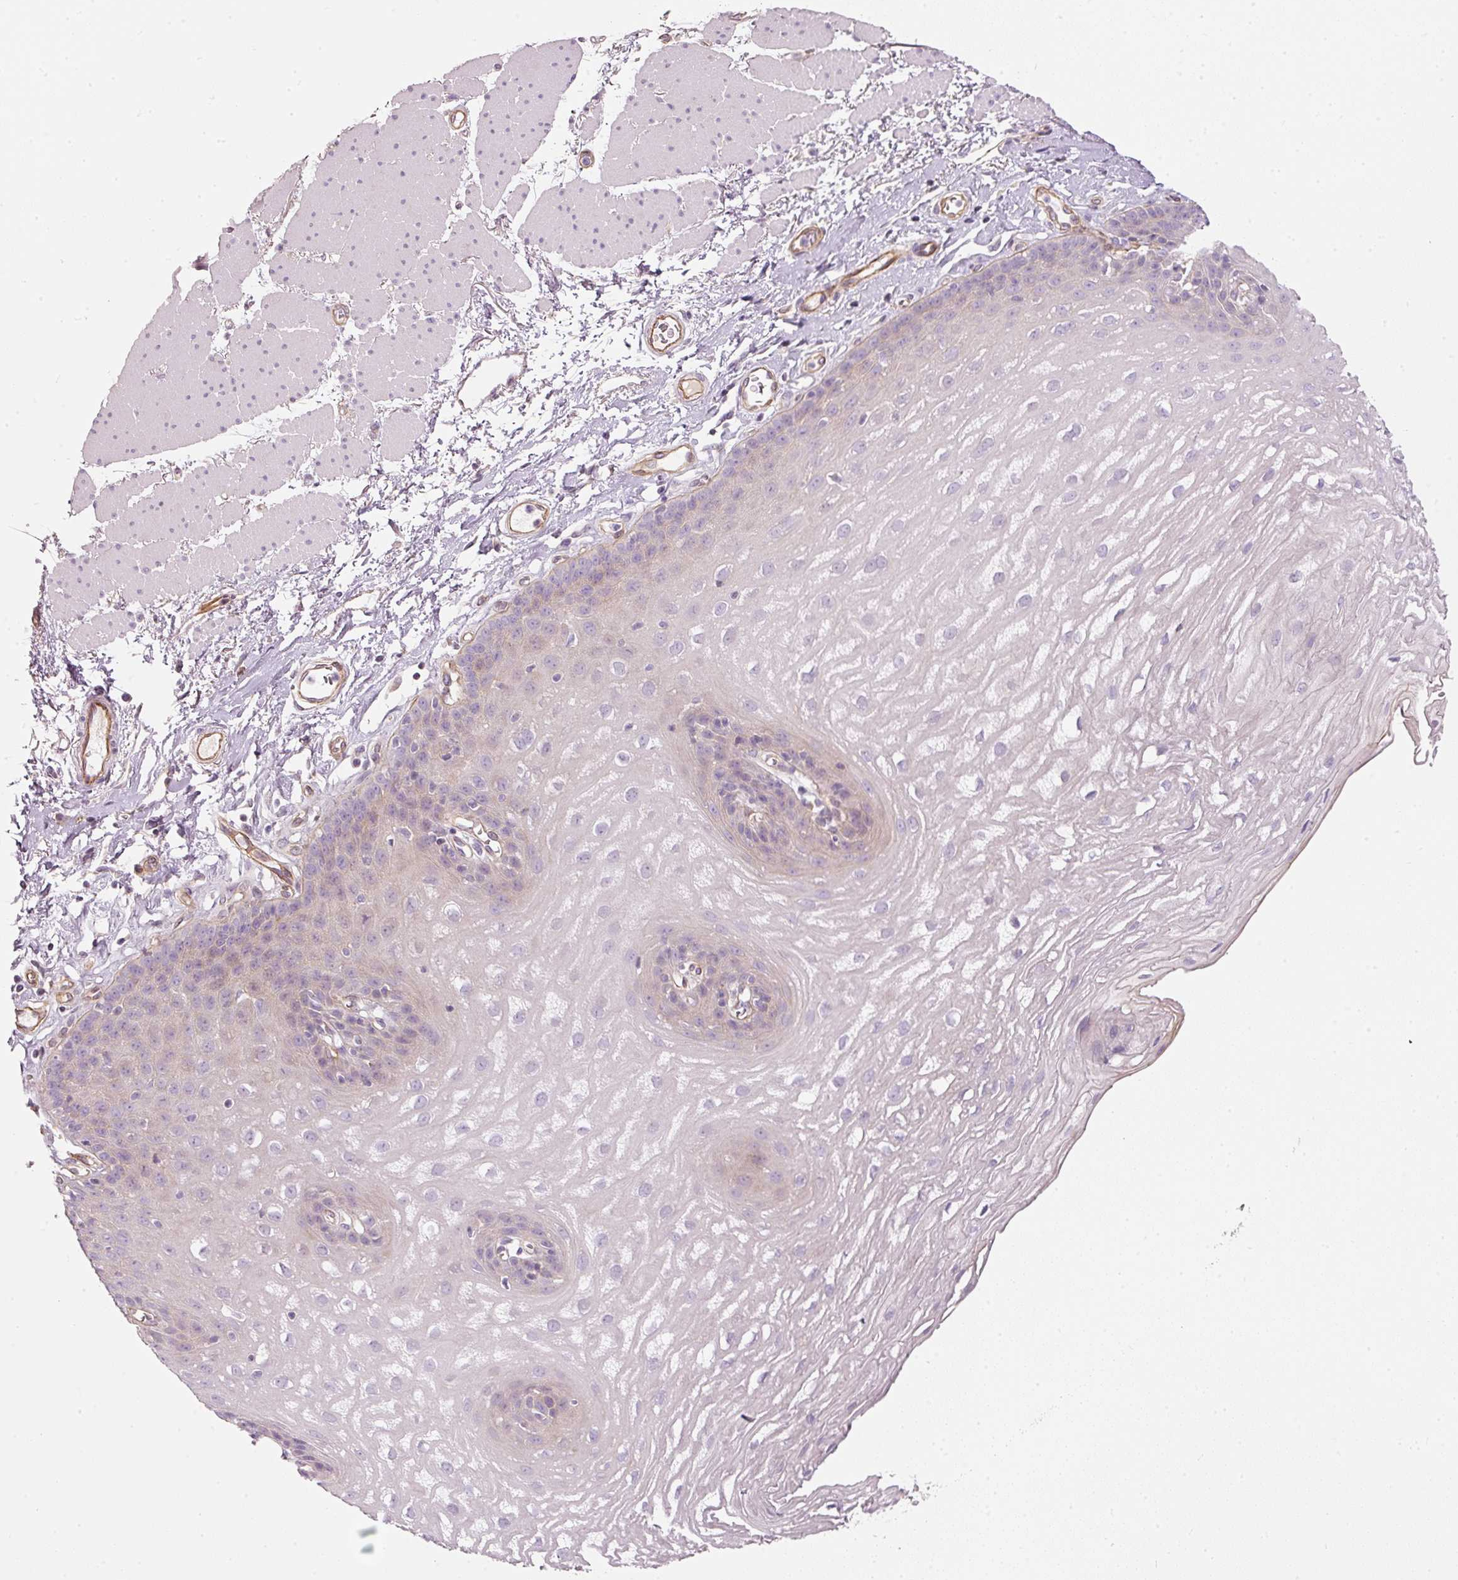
{"staining": {"intensity": "negative", "quantity": "none", "location": "none"}, "tissue": "esophagus", "cell_type": "Squamous epithelial cells", "image_type": "normal", "snomed": [{"axis": "morphology", "description": "Normal tissue, NOS"}, {"axis": "topography", "description": "Esophagus"}], "caption": "High power microscopy photomicrograph of an IHC micrograph of normal esophagus, revealing no significant staining in squamous epithelial cells.", "gene": "OSR2", "patient": {"sex": "female", "age": 81}}